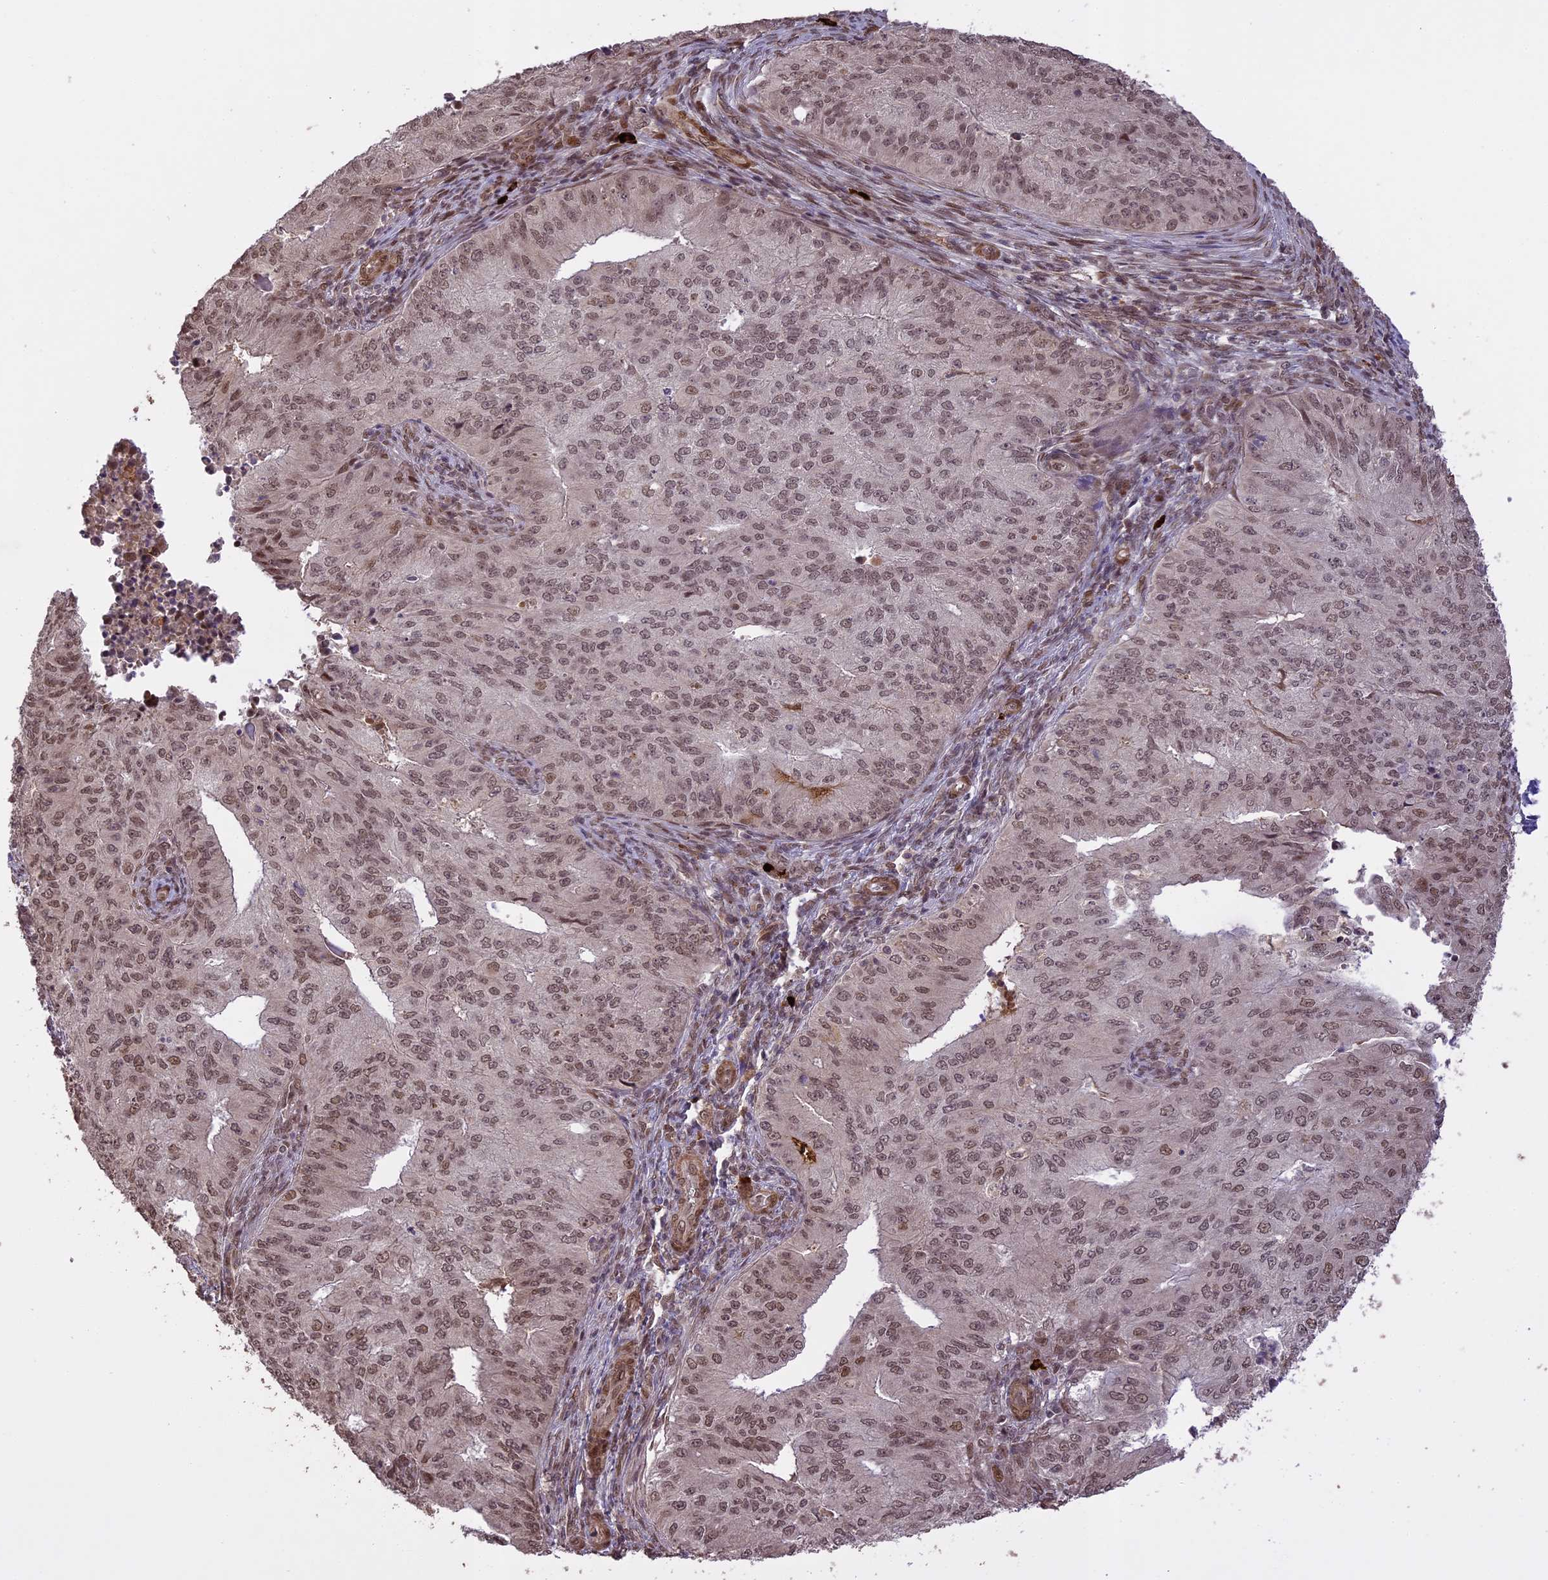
{"staining": {"intensity": "weak", "quantity": ">75%", "location": "nuclear"}, "tissue": "endometrial cancer", "cell_type": "Tumor cells", "image_type": "cancer", "snomed": [{"axis": "morphology", "description": "Adenocarcinoma, NOS"}, {"axis": "topography", "description": "Endometrium"}], "caption": "This is a photomicrograph of immunohistochemistry (IHC) staining of endometrial cancer, which shows weak expression in the nuclear of tumor cells.", "gene": "PRELID2", "patient": {"sex": "female", "age": 50}}